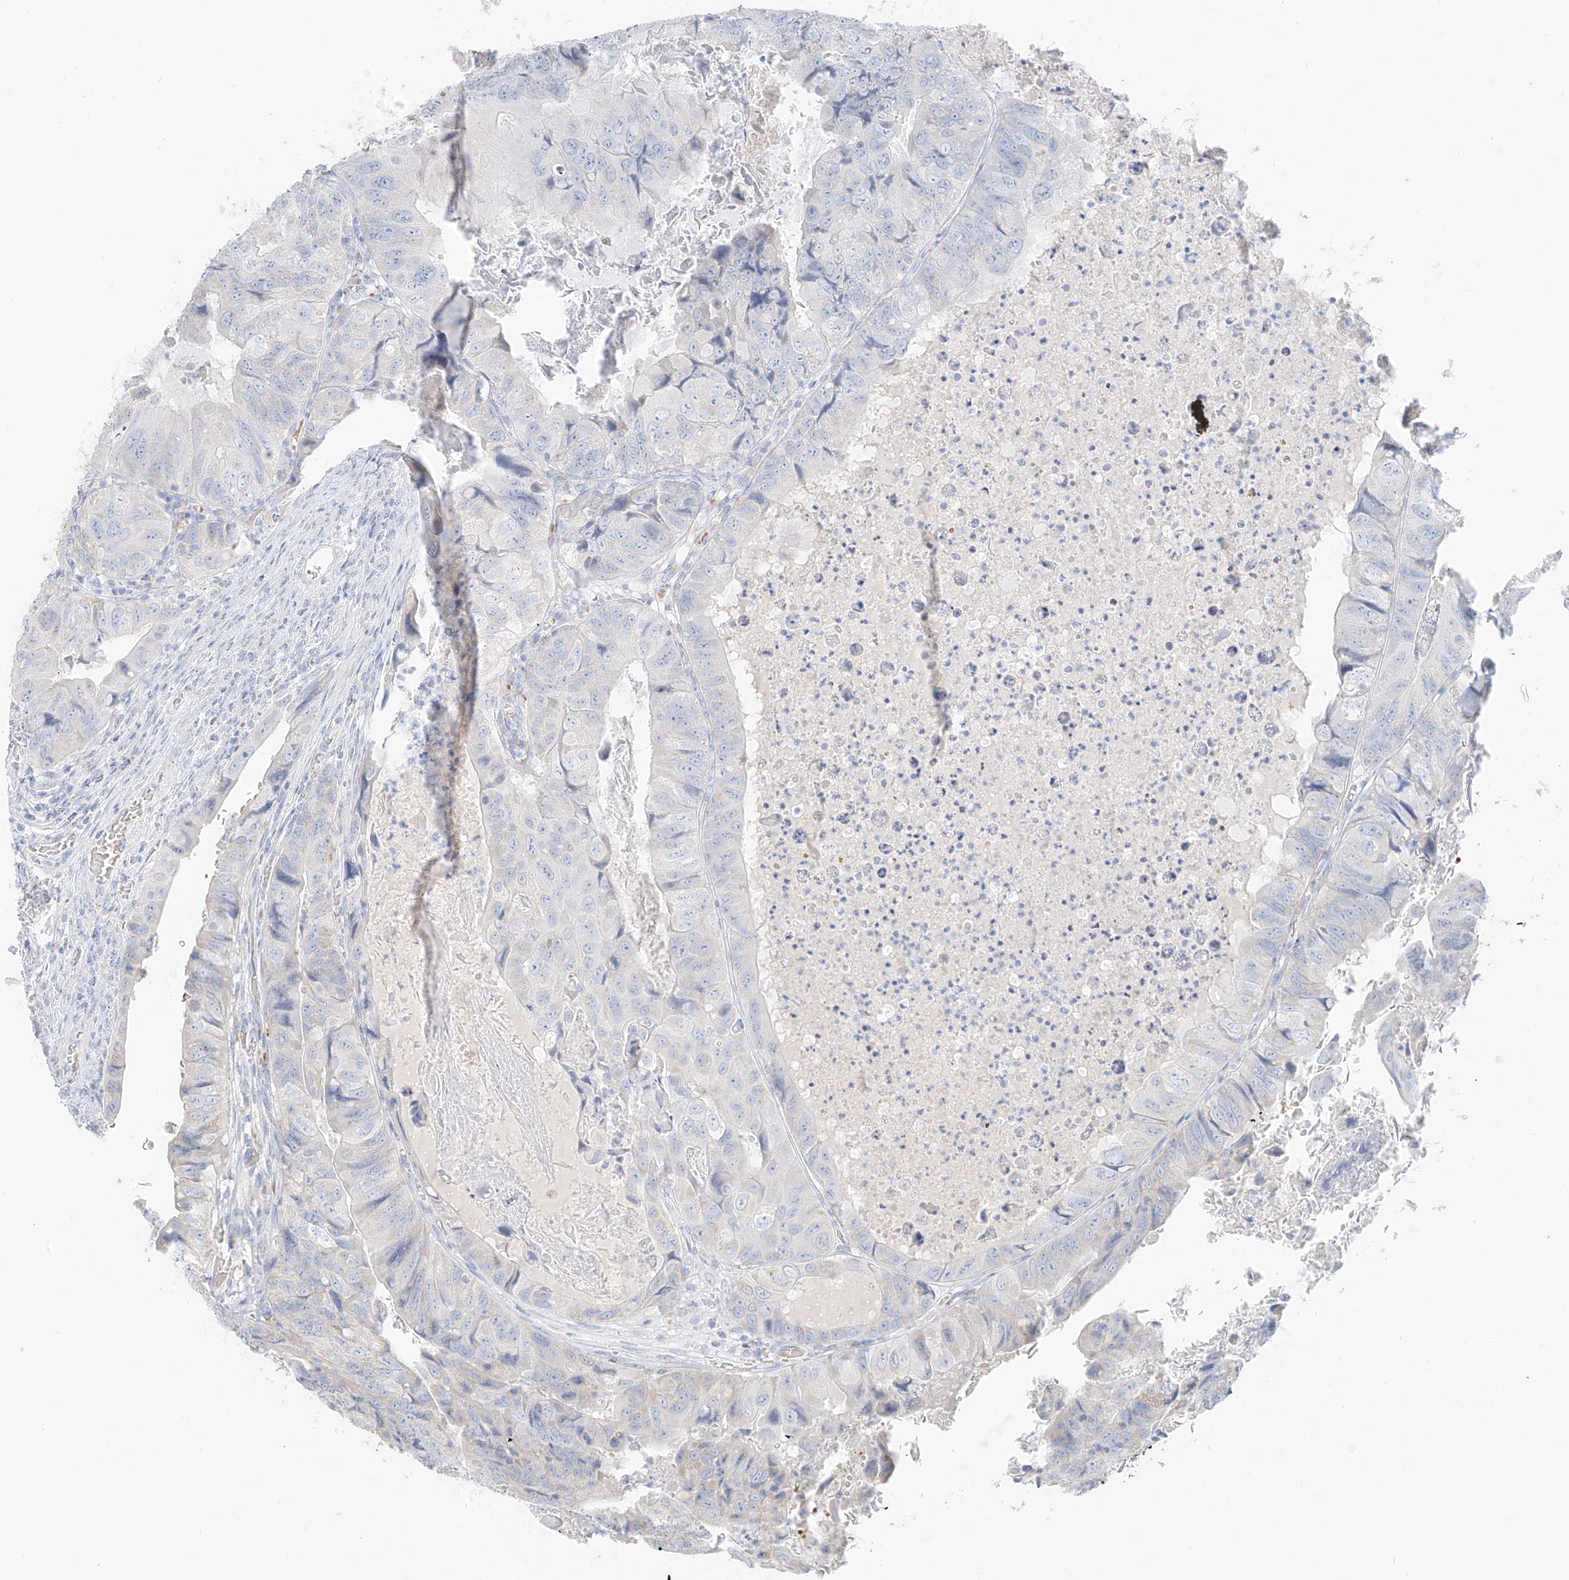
{"staining": {"intensity": "negative", "quantity": "none", "location": "none"}, "tissue": "colorectal cancer", "cell_type": "Tumor cells", "image_type": "cancer", "snomed": [{"axis": "morphology", "description": "Adenocarcinoma, NOS"}, {"axis": "topography", "description": "Rectum"}], "caption": "Immunohistochemistry histopathology image of adenocarcinoma (colorectal) stained for a protein (brown), which exhibits no staining in tumor cells. (Brightfield microscopy of DAB (3,3'-diaminobenzidine) immunohistochemistry (IHC) at high magnification).", "gene": "PGC", "patient": {"sex": "male", "age": 63}}